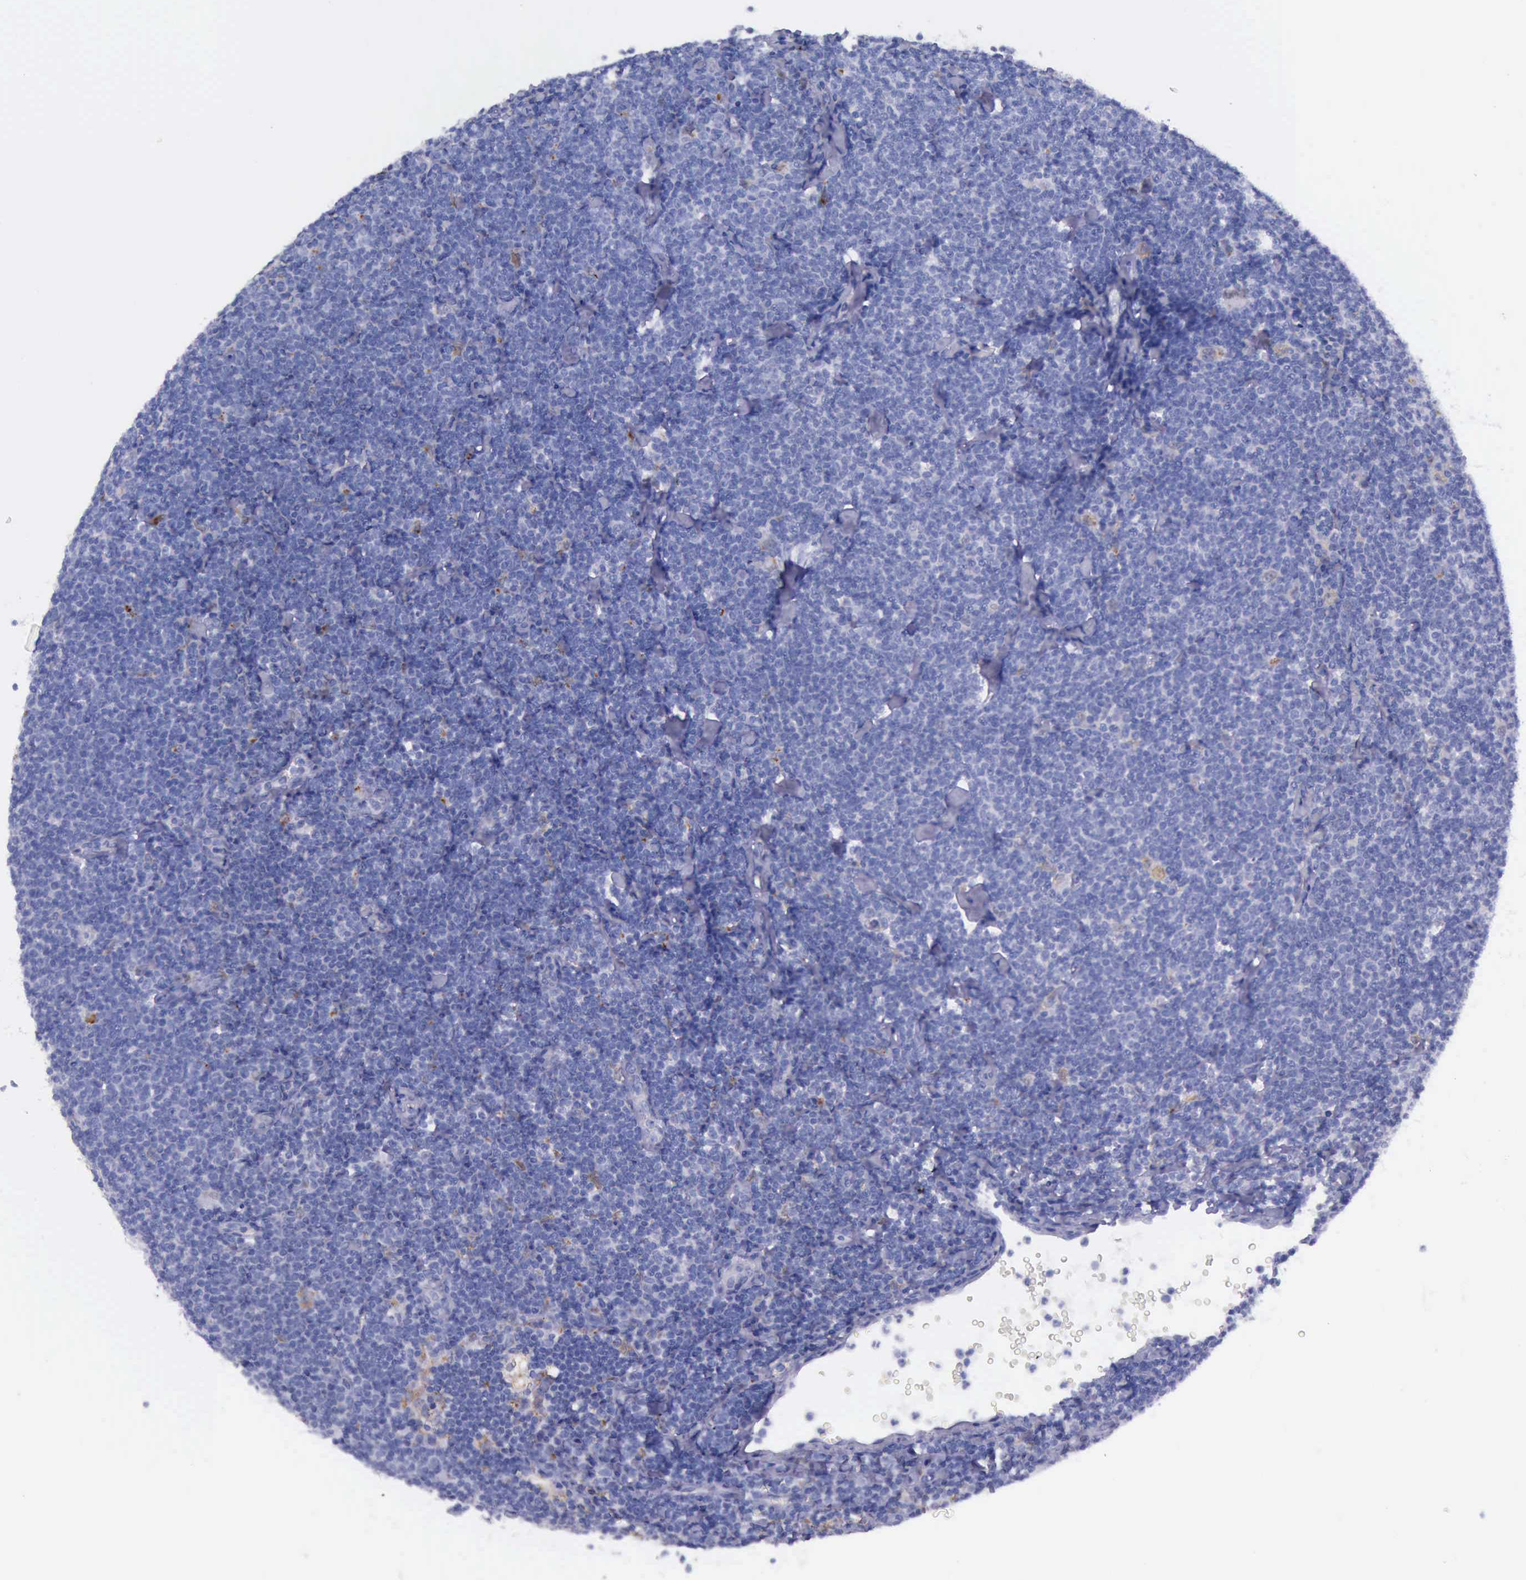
{"staining": {"intensity": "negative", "quantity": "none", "location": "none"}, "tissue": "lymphoma", "cell_type": "Tumor cells", "image_type": "cancer", "snomed": [{"axis": "morphology", "description": "Malignant lymphoma, non-Hodgkin's type, Low grade"}, {"axis": "topography", "description": "Lymph node"}], "caption": "The photomicrograph reveals no significant staining in tumor cells of lymphoma.", "gene": "GLA", "patient": {"sex": "male", "age": 65}}